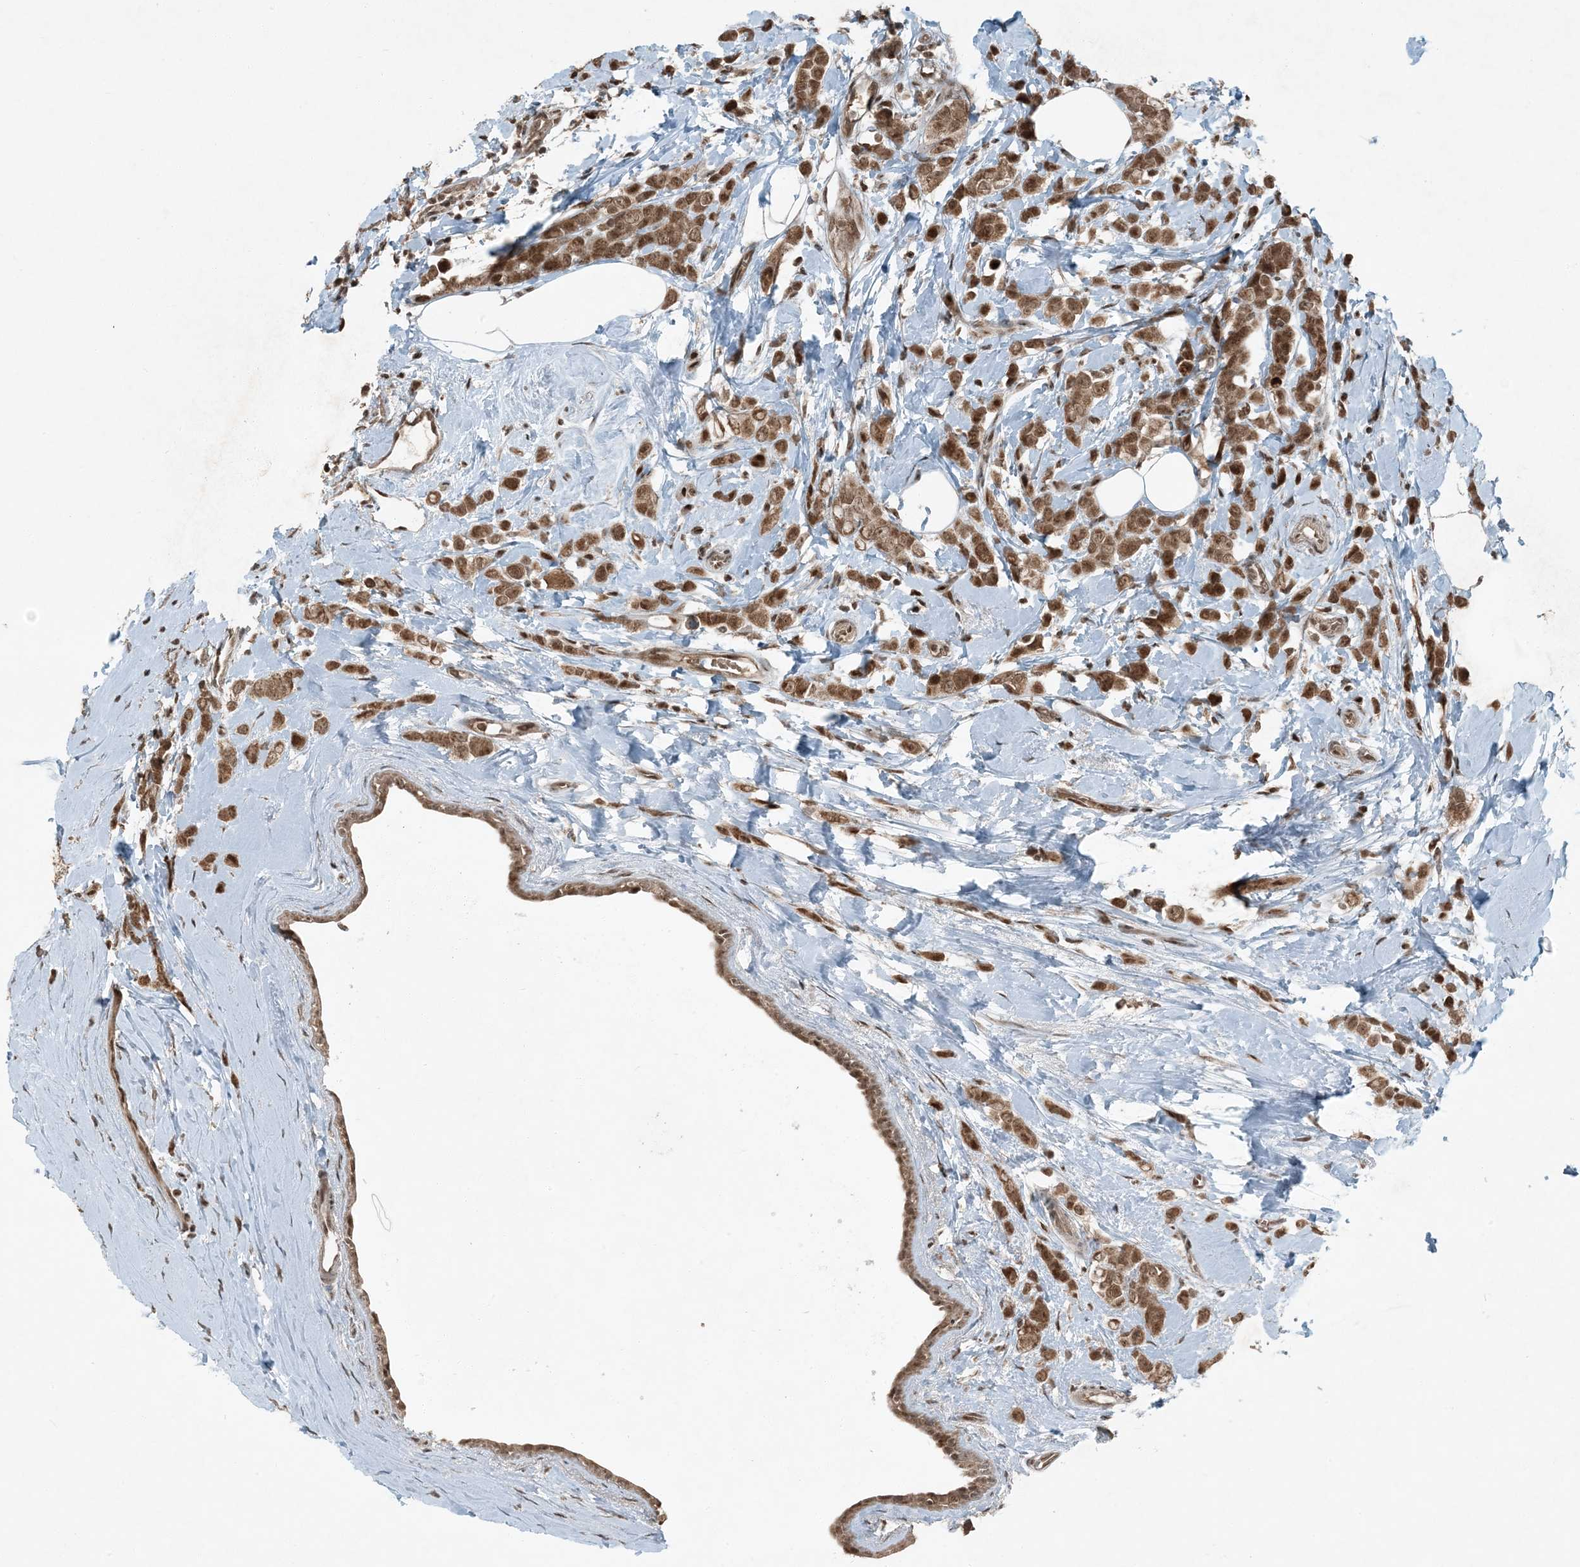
{"staining": {"intensity": "moderate", "quantity": ">75%", "location": "cytoplasmic/membranous,nuclear"}, "tissue": "breast cancer", "cell_type": "Tumor cells", "image_type": "cancer", "snomed": [{"axis": "morphology", "description": "Lobular carcinoma"}, {"axis": "topography", "description": "Breast"}], "caption": "Moderate cytoplasmic/membranous and nuclear expression is present in about >75% of tumor cells in breast lobular carcinoma. (DAB = brown stain, brightfield microscopy at high magnification).", "gene": "TRAPPC12", "patient": {"sex": "female", "age": 47}}